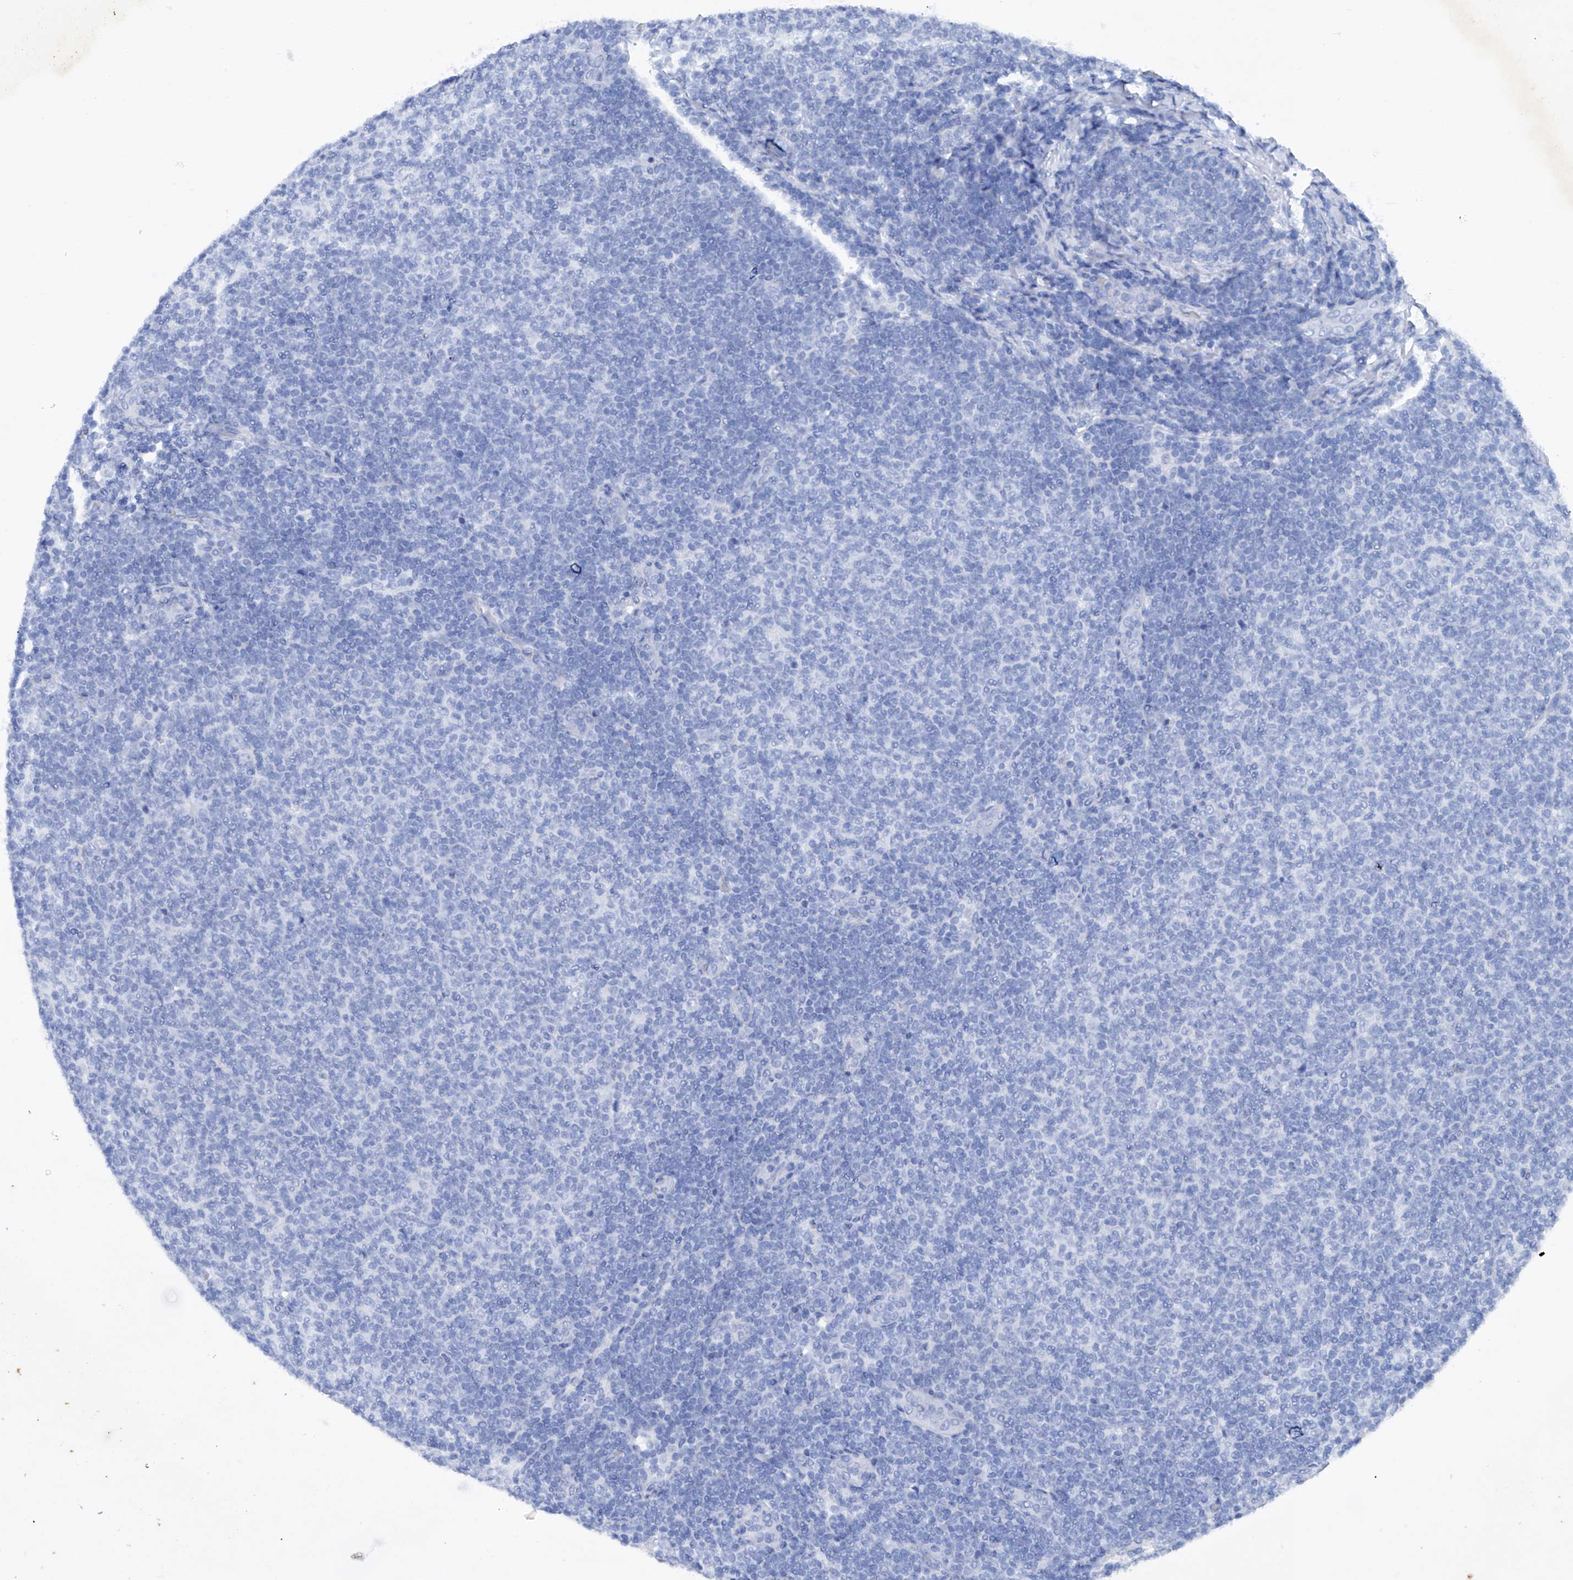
{"staining": {"intensity": "moderate", "quantity": "<25%", "location": "cytoplasmic/membranous"}, "tissue": "lymphoma", "cell_type": "Tumor cells", "image_type": "cancer", "snomed": [{"axis": "morphology", "description": "Malignant lymphoma, non-Hodgkin's type, Low grade"}, {"axis": "topography", "description": "Lymph node"}], "caption": "An immunohistochemistry (IHC) image of tumor tissue is shown. Protein staining in brown shows moderate cytoplasmic/membranous positivity in lymphoma within tumor cells.", "gene": "ASCC3", "patient": {"sex": "male", "age": 66}}